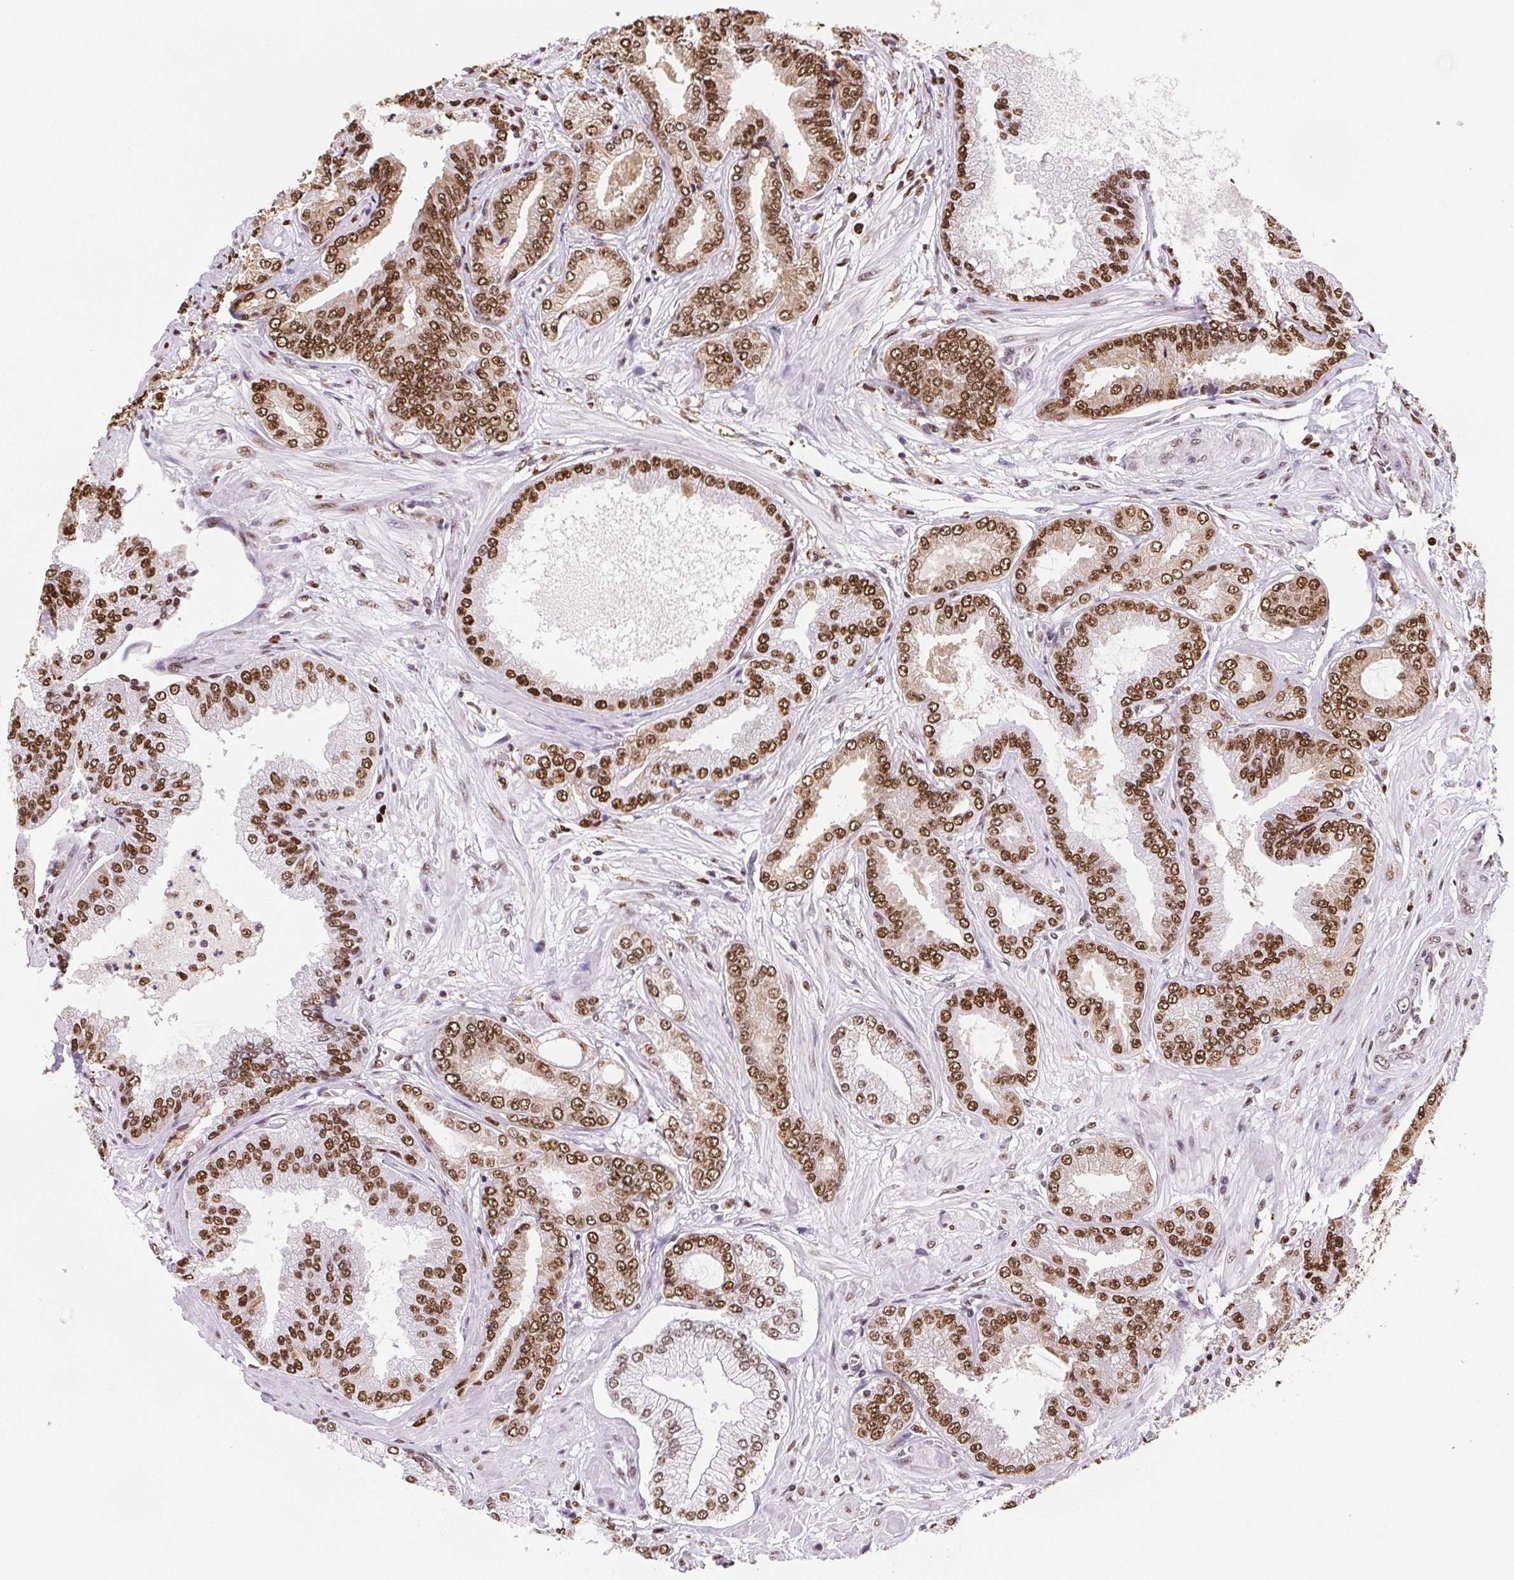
{"staining": {"intensity": "moderate", "quantity": ">75%", "location": "nuclear"}, "tissue": "prostate cancer", "cell_type": "Tumor cells", "image_type": "cancer", "snomed": [{"axis": "morphology", "description": "Adenocarcinoma, Low grade"}, {"axis": "topography", "description": "Prostate"}], "caption": "Approximately >75% of tumor cells in adenocarcinoma (low-grade) (prostate) display moderate nuclear protein positivity as visualized by brown immunohistochemical staining.", "gene": "SET", "patient": {"sex": "male", "age": 55}}